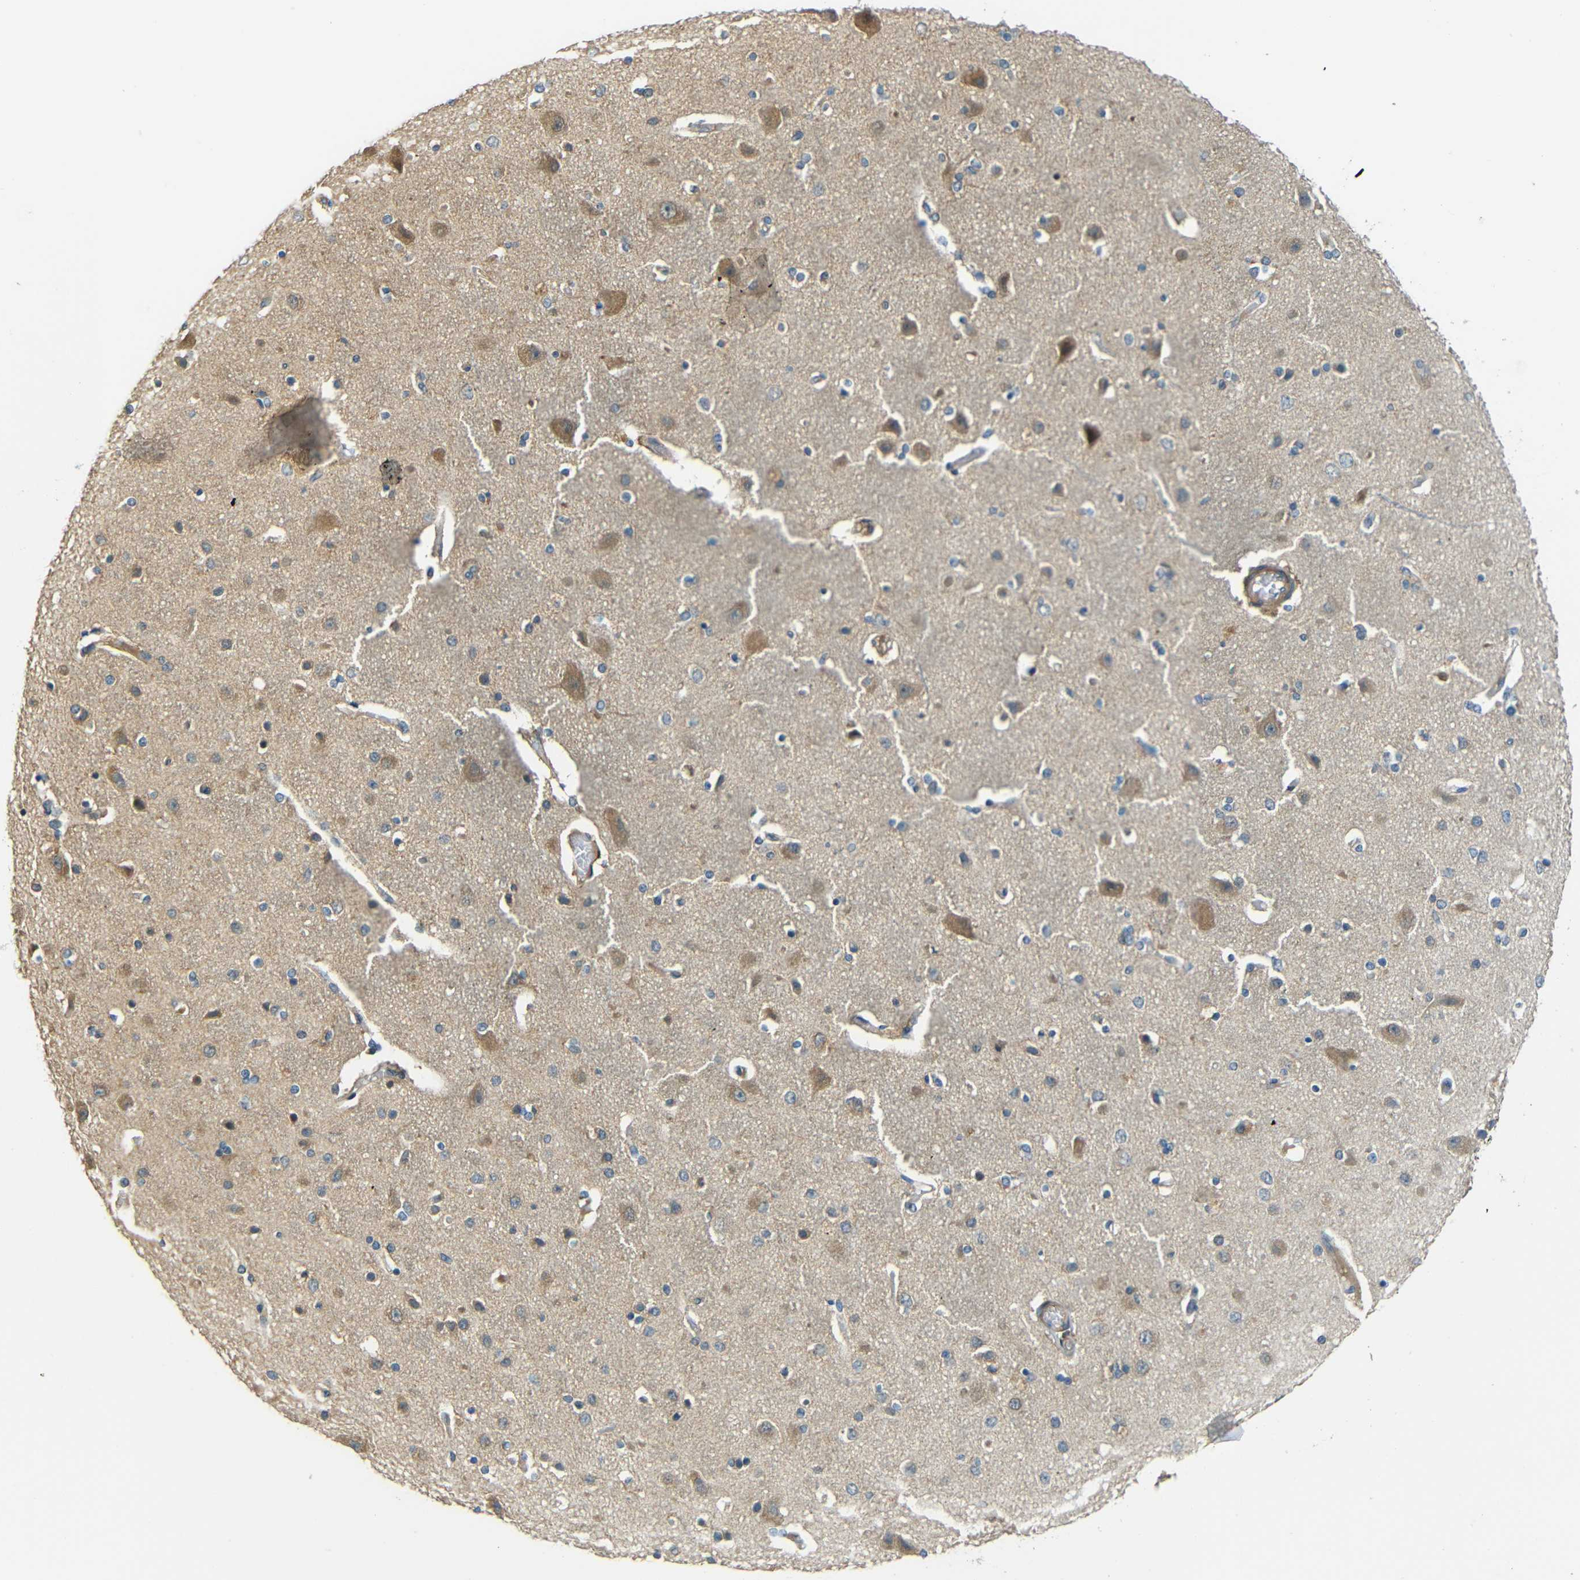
{"staining": {"intensity": "weak", "quantity": ">75%", "location": "cytoplasmic/membranous"}, "tissue": "cerebral cortex", "cell_type": "Endothelial cells", "image_type": "normal", "snomed": [{"axis": "morphology", "description": "Normal tissue, NOS"}, {"axis": "topography", "description": "Cerebral cortex"}], "caption": "An image of cerebral cortex stained for a protein reveals weak cytoplasmic/membranous brown staining in endothelial cells.", "gene": "FNDC3A", "patient": {"sex": "female", "age": 54}}